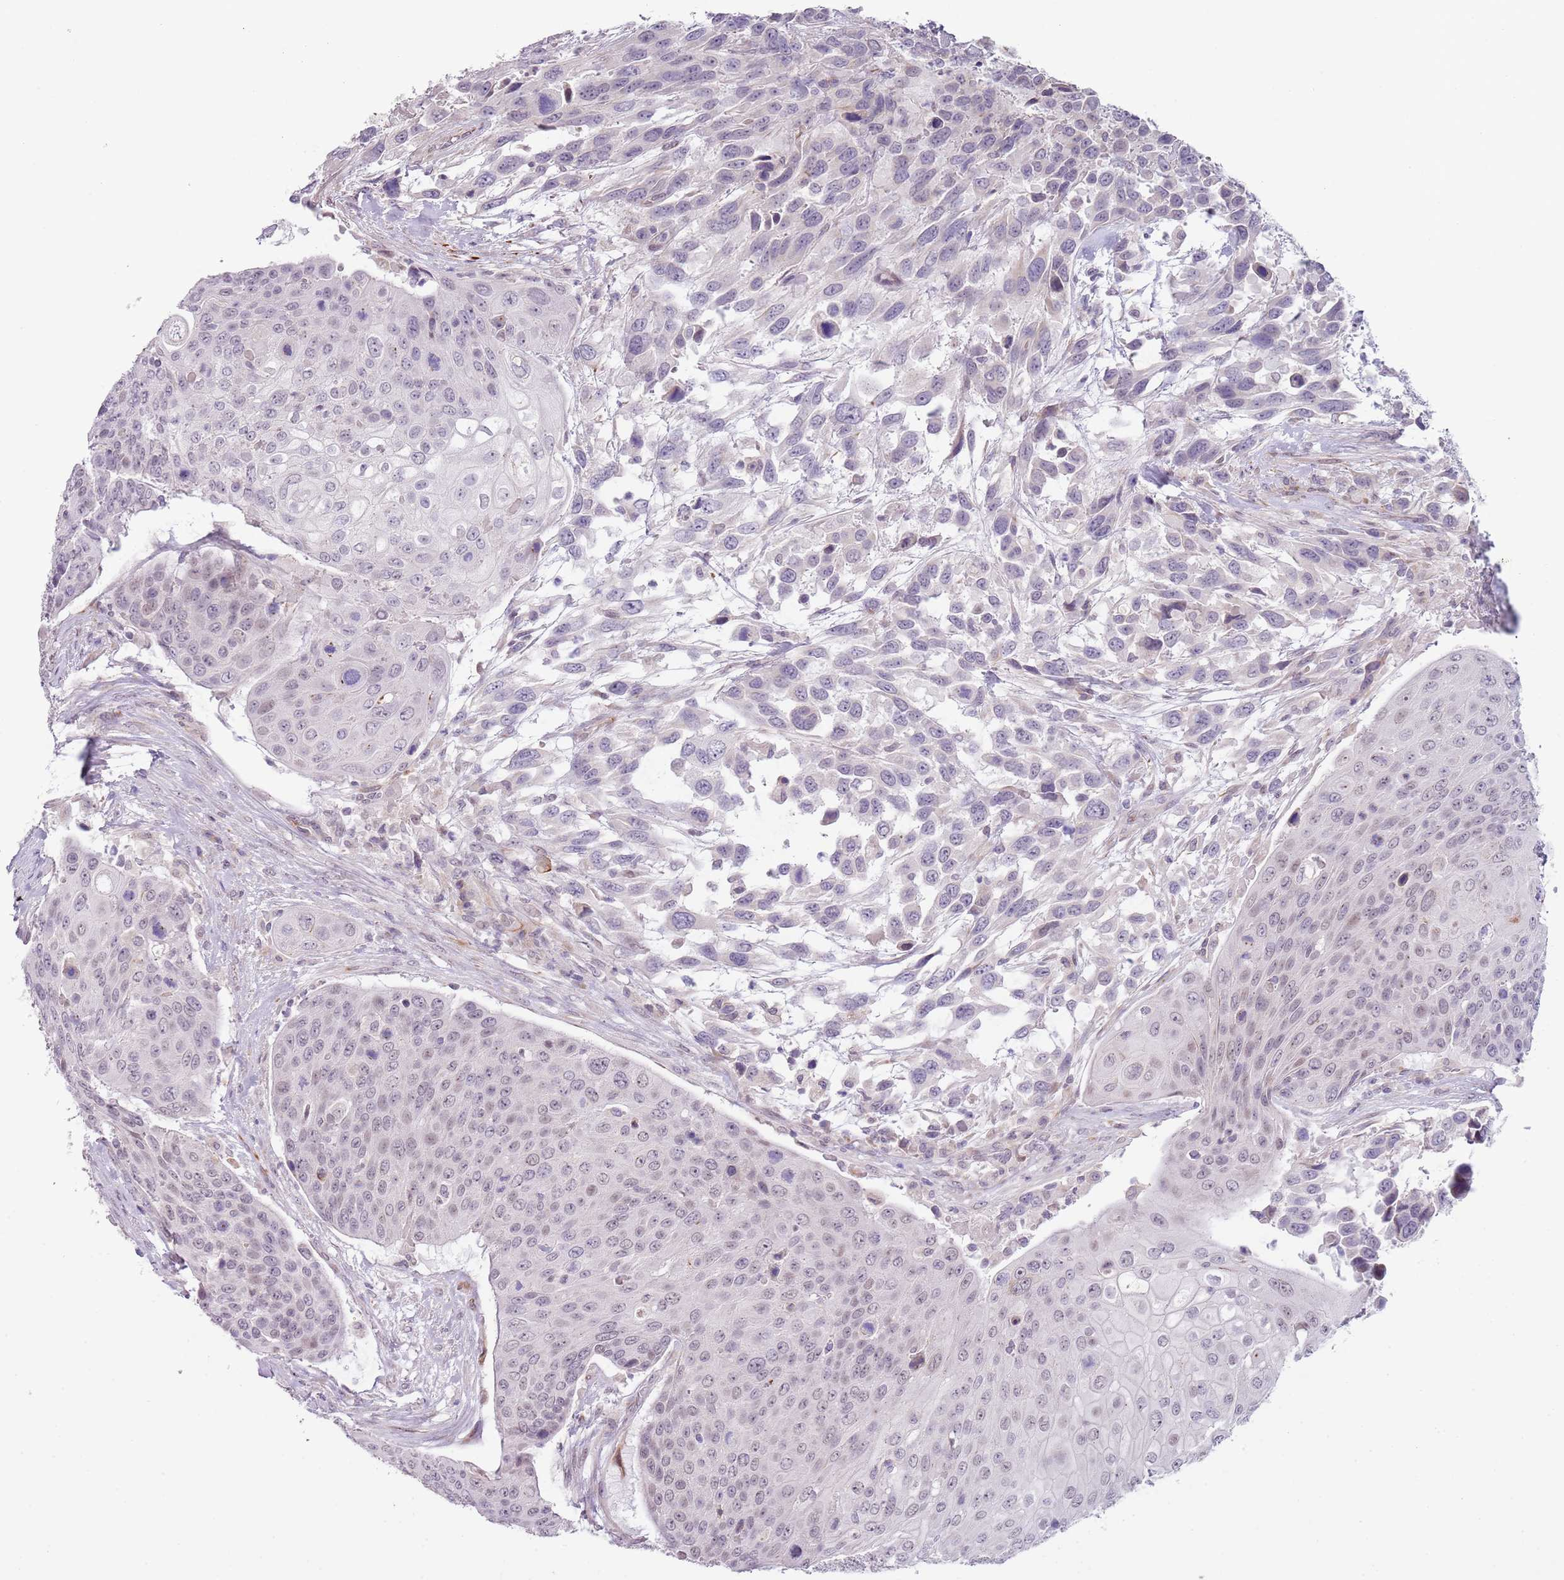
{"staining": {"intensity": "negative", "quantity": "none", "location": "none"}, "tissue": "urothelial cancer", "cell_type": "Tumor cells", "image_type": "cancer", "snomed": [{"axis": "morphology", "description": "Urothelial carcinoma, High grade"}, {"axis": "topography", "description": "Urinary bladder"}], "caption": "DAB immunohistochemical staining of human urothelial cancer exhibits no significant staining in tumor cells.", "gene": "NBPF3", "patient": {"sex": "female", "age": 70}}